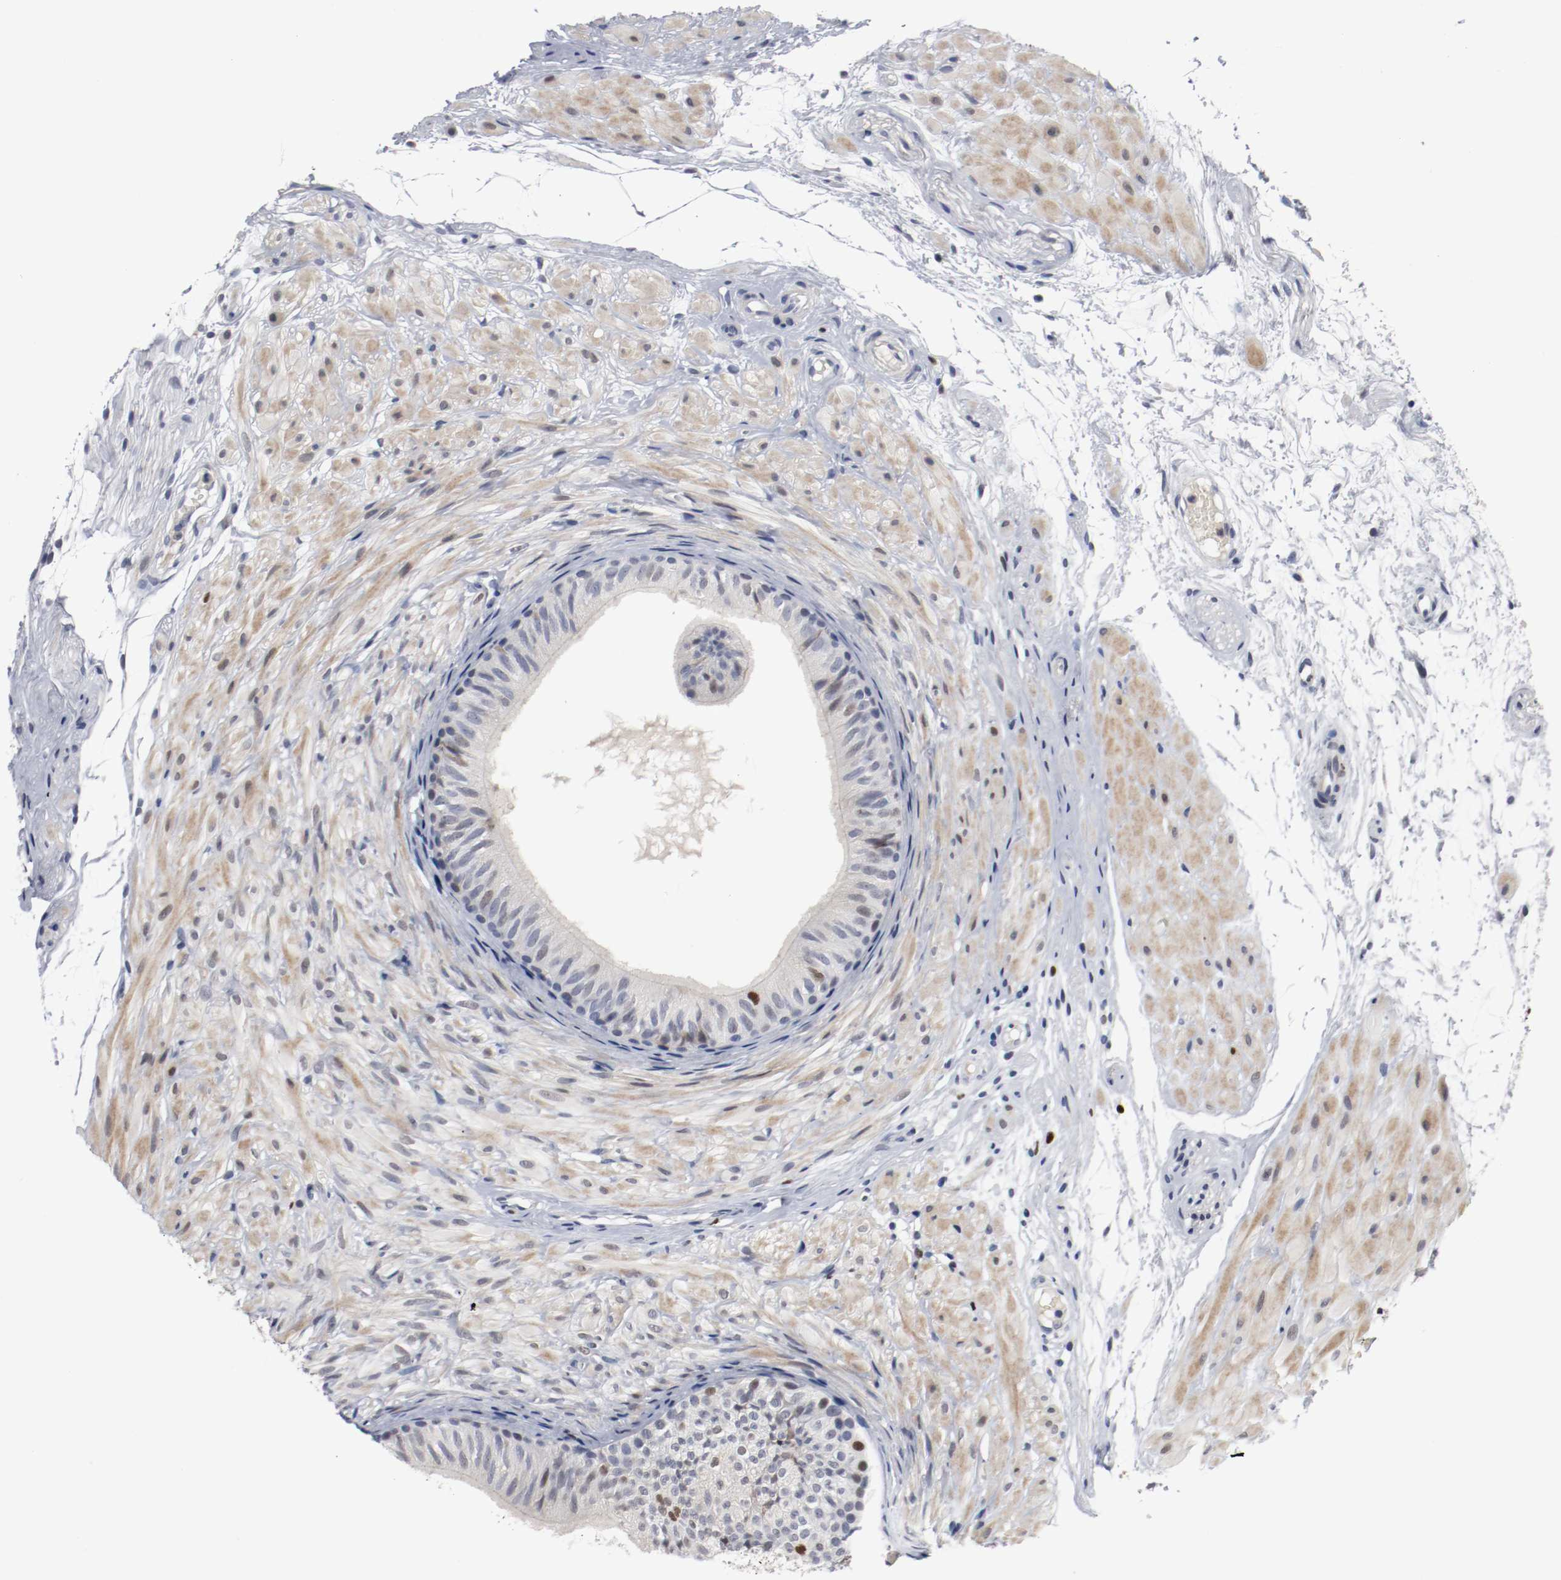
{"staining": {"intensity": "weak", "quantity": "<25%", "location": "nuclear"}, "tissue": "epididymis", "cell_type": "Glandular cells", "image_type": "normal", "snomed": [{"axis": "morphology", "description": "Normal tissue, NOS"}, {"axis": "morphology", "description": "Atrophy, NOS"}, {"axis": "topography", "description": "Testis"}, {"axis": "topography", "description": "Epididymis"}], "caption": "Immunohistochemistry (IHC) of unremarkable epididymis exhibits no positivity in glandular cells.", "gene": "MCM6", "patient": {"sex": "male", "age": 18}}